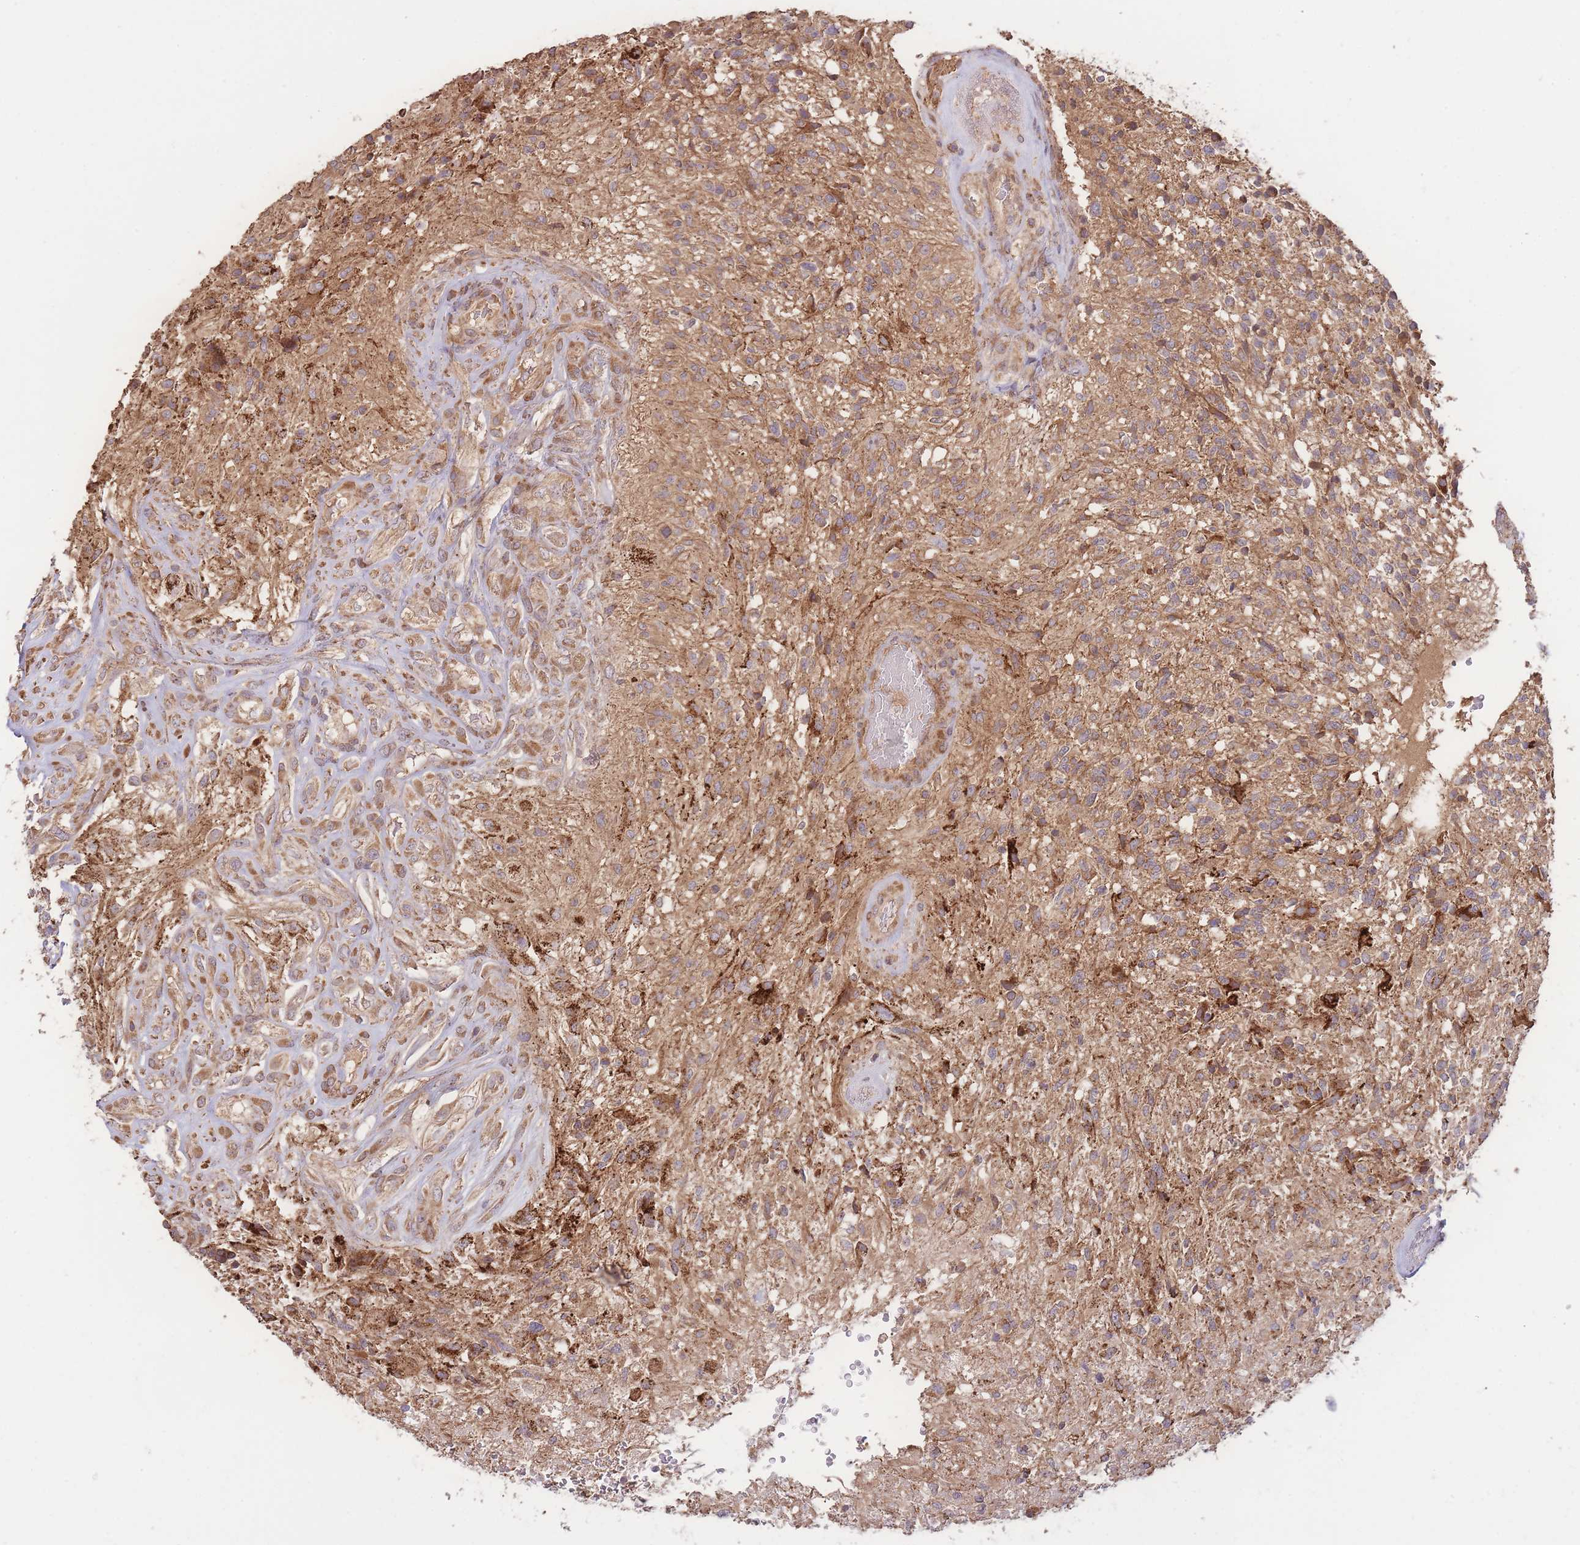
{"staining": {"intensity": "moderate", "quantity": ">75%", "location": "cytoplasmic/membranous"}, "tissue": "glioma", "cell_type": "Tumor cells", "image_type": "cancer", "snomed": [{"axis": "morphology", "description": "Glioma, malignant, High grade"}, {"axis": "topography", "description": "Brain"}], "caption": "An image of malignant glioma (high-grade) stained for a protein reveals moderate cytoplasmic/membranous brown staining in tumor cells.", "gene": "EEF1AKMT1", "patient": {"sex": "male", "age": 56}}